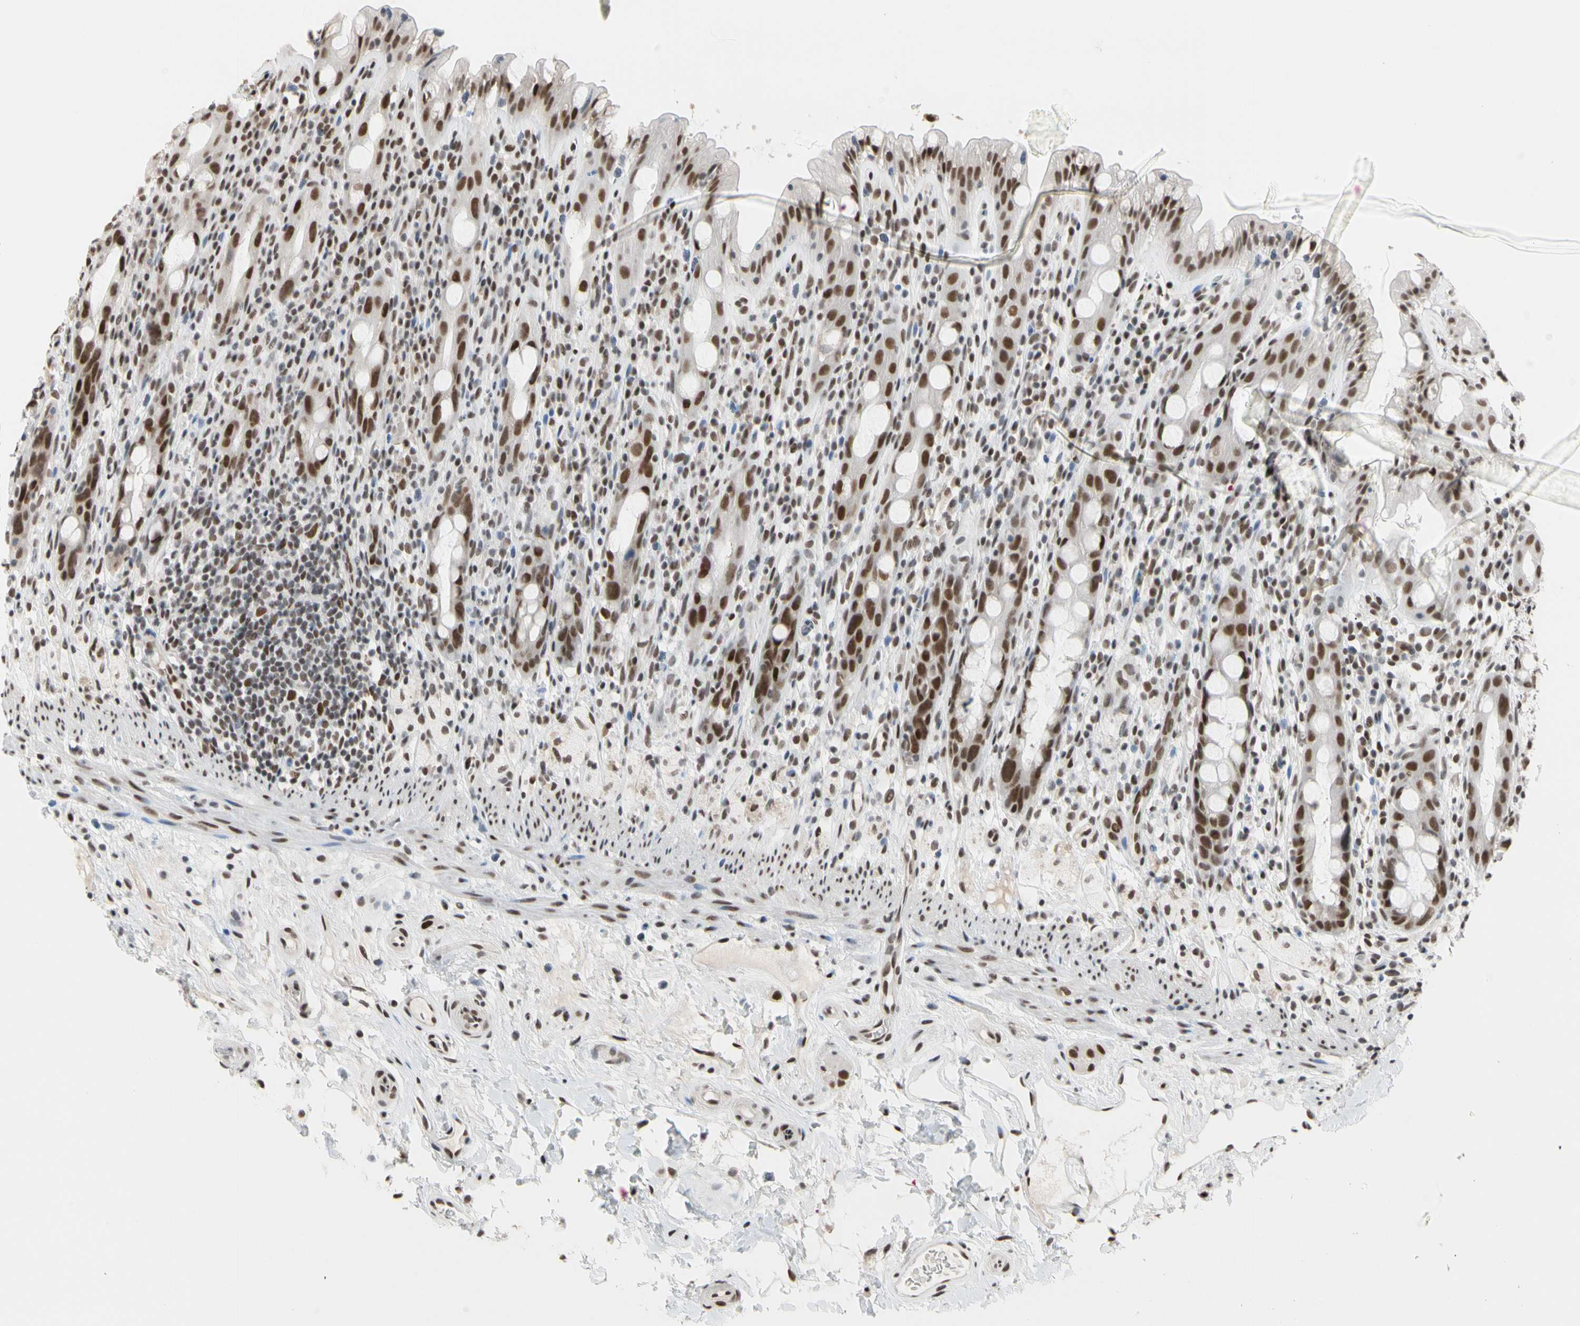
{"staining": {"intensity": "moderate", "quantity": ">75%", "location": "nuclear"}, "tissue": "rectum", "cell_type": "Glandular cells", "image_type": "normal", "snomed": [{"axis": "morphology", "description": "Normal tissue, NOS"}, {"axis": "topography", "description": "Rectum"}], "caption": "Moderate nuclear protein expression is present in about >75% of glandular cells in rectum. Nuclei are stained in blue.", "gene": "FAM98B", "patient": {"sex": "male", "age": 44}}